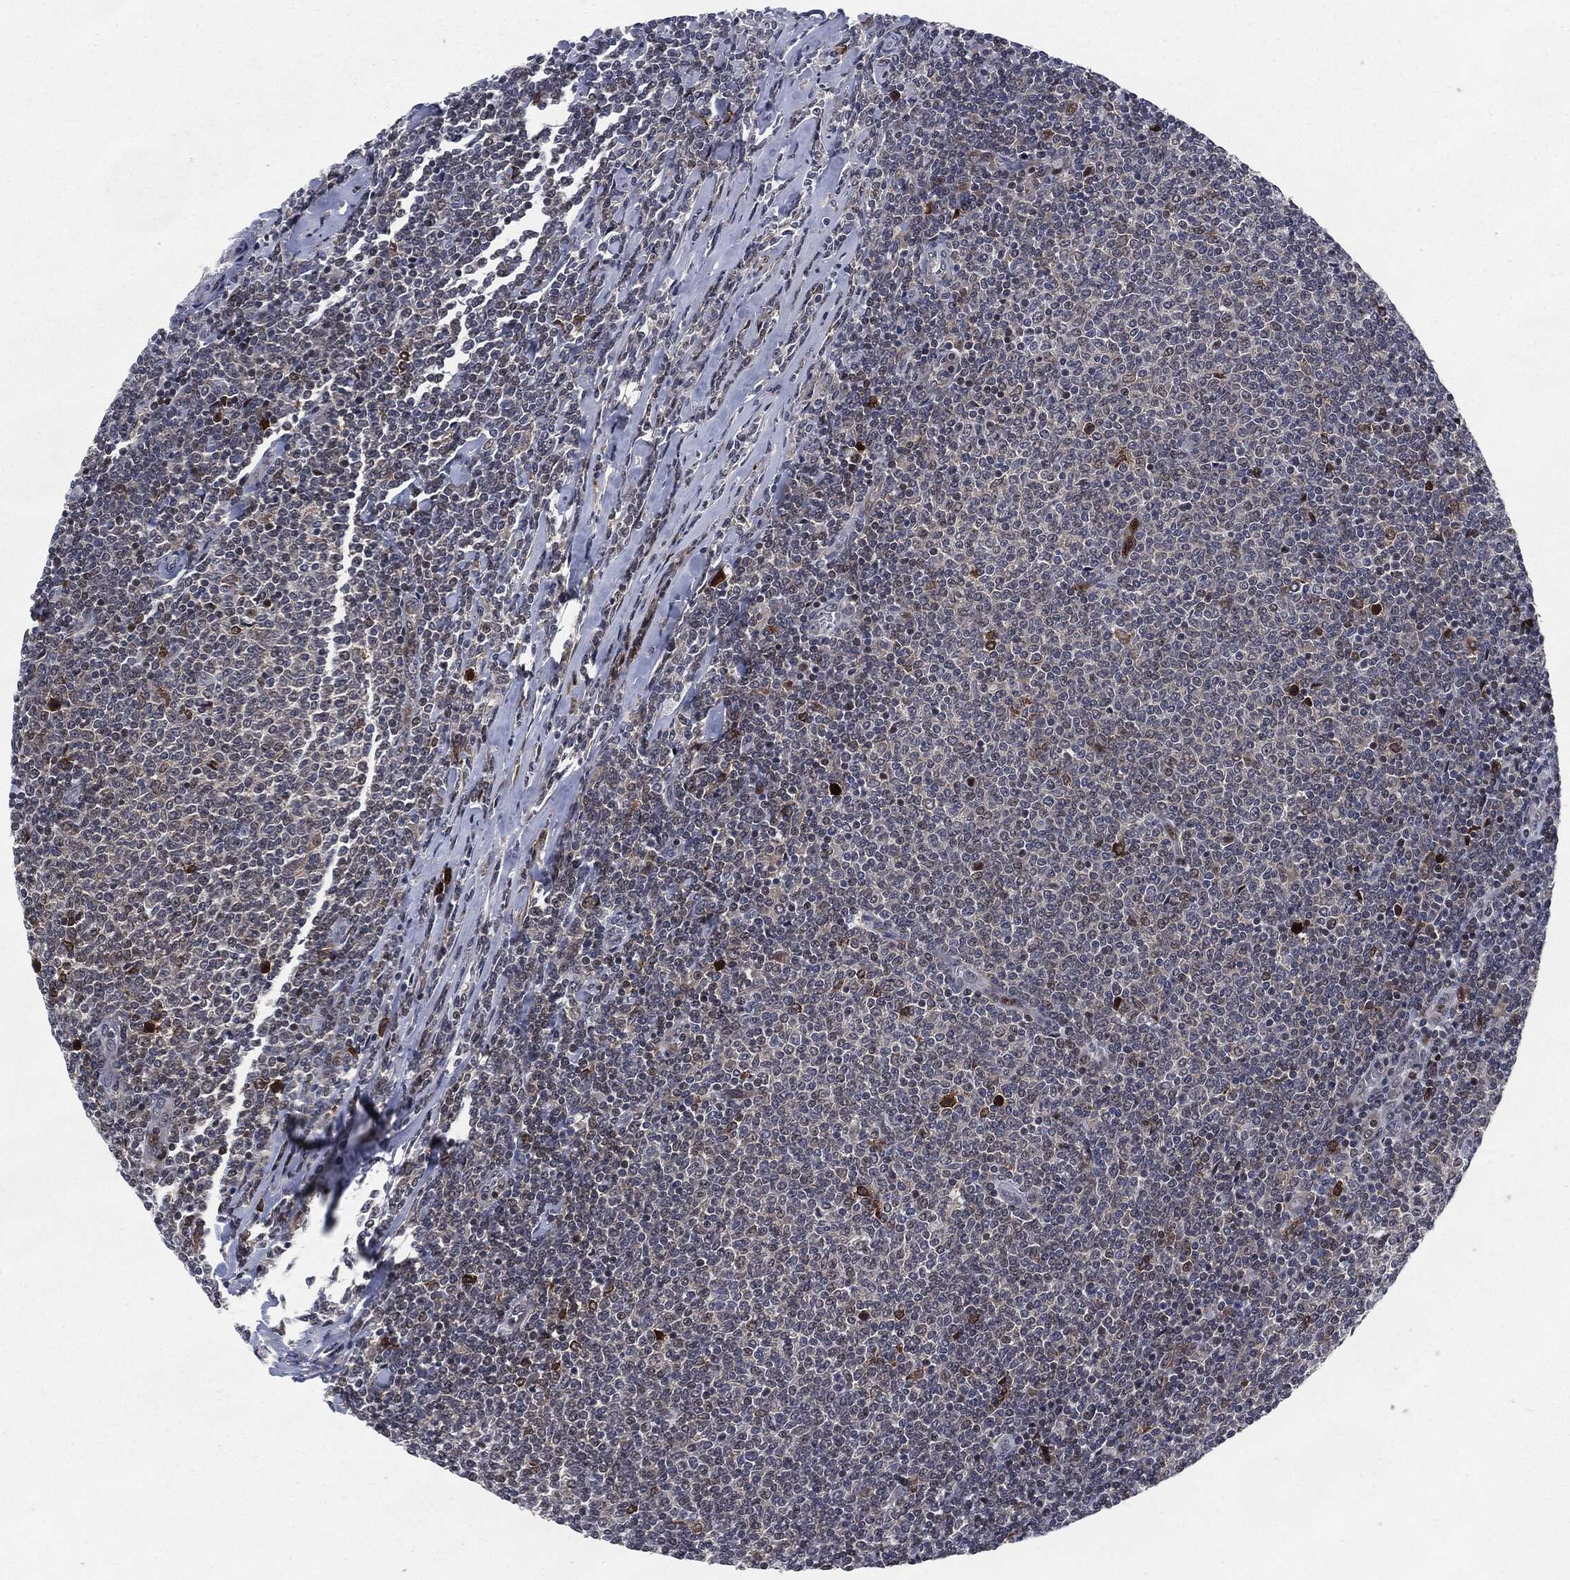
{"staining": {"intensity": "moderate", "quantity": "<25%", "location": "cytoplasmic/membranous,nuclear"}, "tissue": "lymphoma", "cell_type": "Tumor cells", "image_type": "cancer", "snomed": [{"axis": "morphology", "description": "Malignant lymphoma, non-Hodgkin's type, Low grade"}, {"axis": "topography", "description": "Lymph node"}], "caption": "Protein staining exhibits moderate cytoplasmic/membranous and nuclear staining in about <25% of tumor cells in malignant lymphoma, non-Hodgkin's type (low-grade). (DAB (3,3'-diaminobenzidine) = brown stain, brightfield microscopy at high magnification).", "gene": "AKT2", "patient": {"sex": "male", "age": 52}}